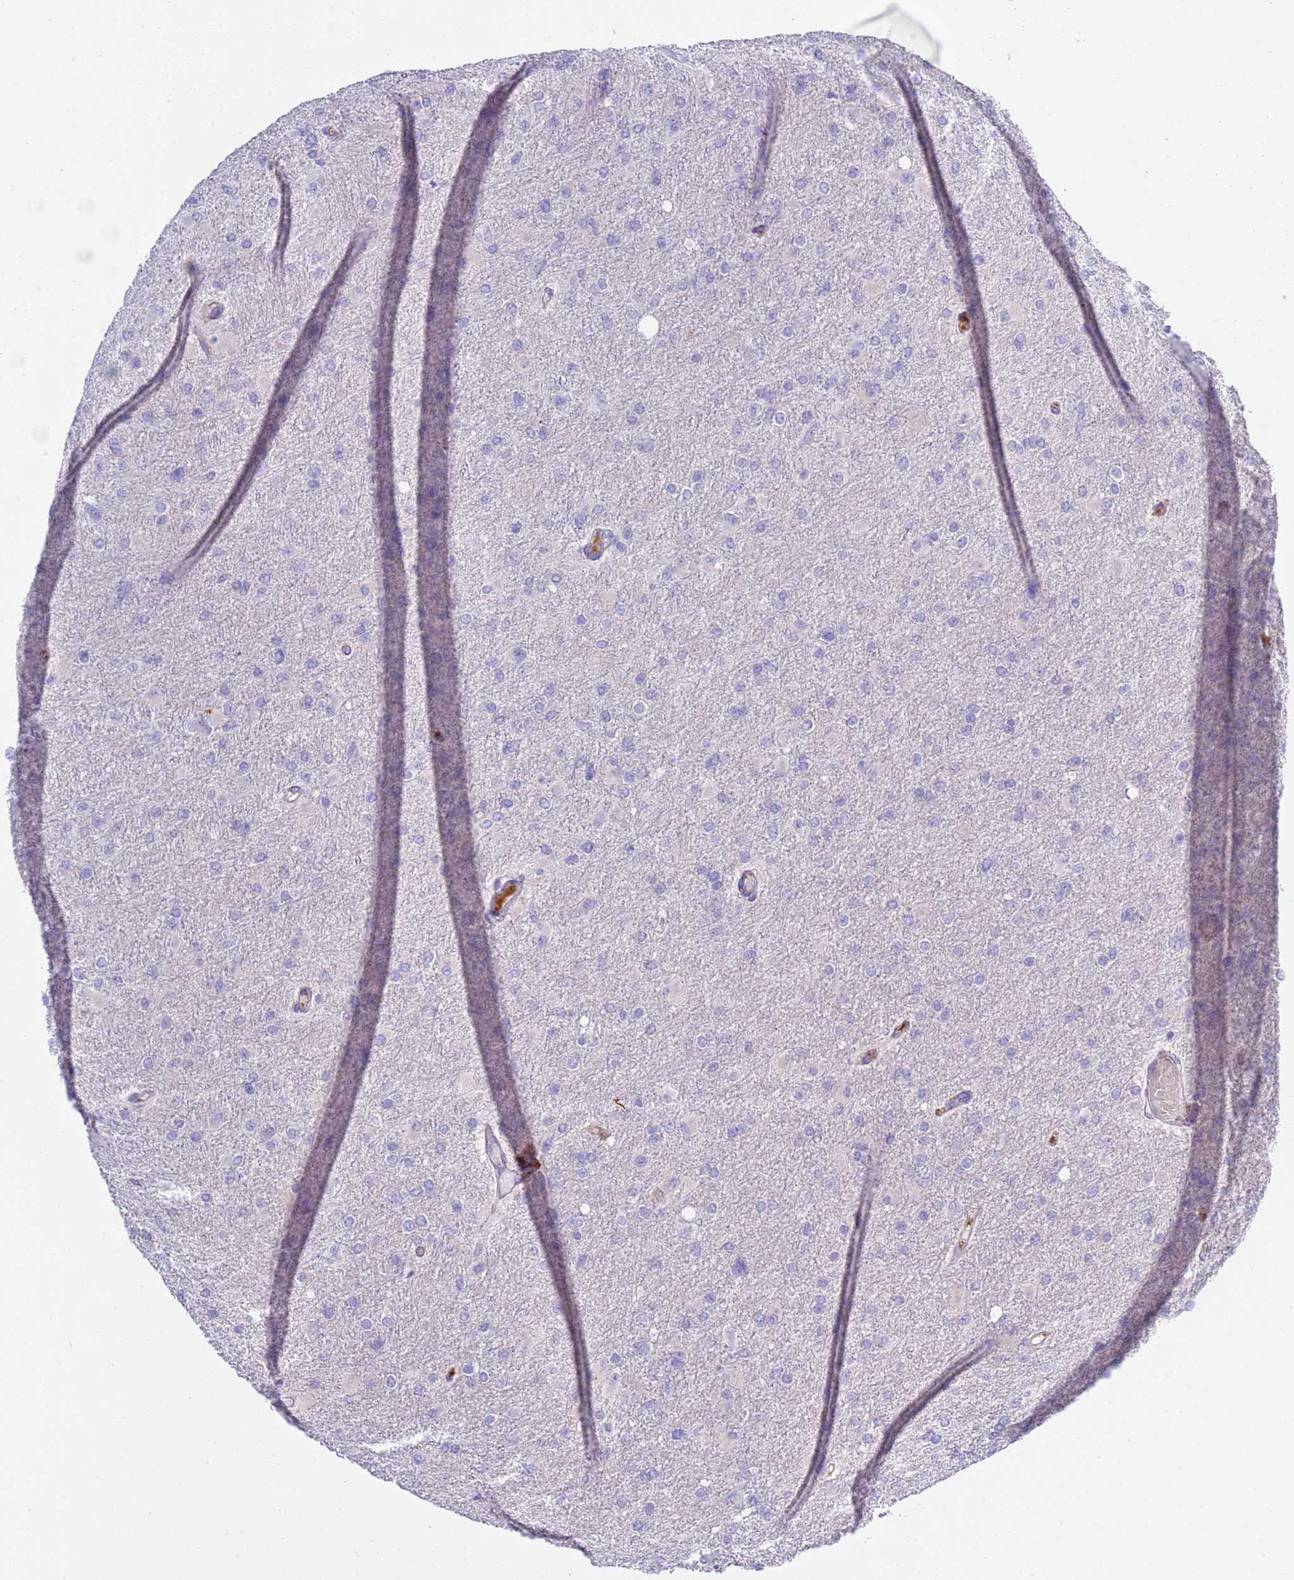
{"staining": {"intensity": "negative", "quantity": "none", "location": "none"}, "tissue": "glioma", "cell_type": "Tumor cells", "image_type": "cancer", "snomed": [{"axis": "morphology", "description": "Glioma, malignant, High grade"}, {"axis": "topography", "description": "Cerebral cortex"}], "caption": "Immunohistochemistry image of human malignant glioma (high-grade) stained for a protein (brown), which shows no expression in tumor cells.", "gene": "C4orf46", "patient": {"sex": "female", "age": 36}}